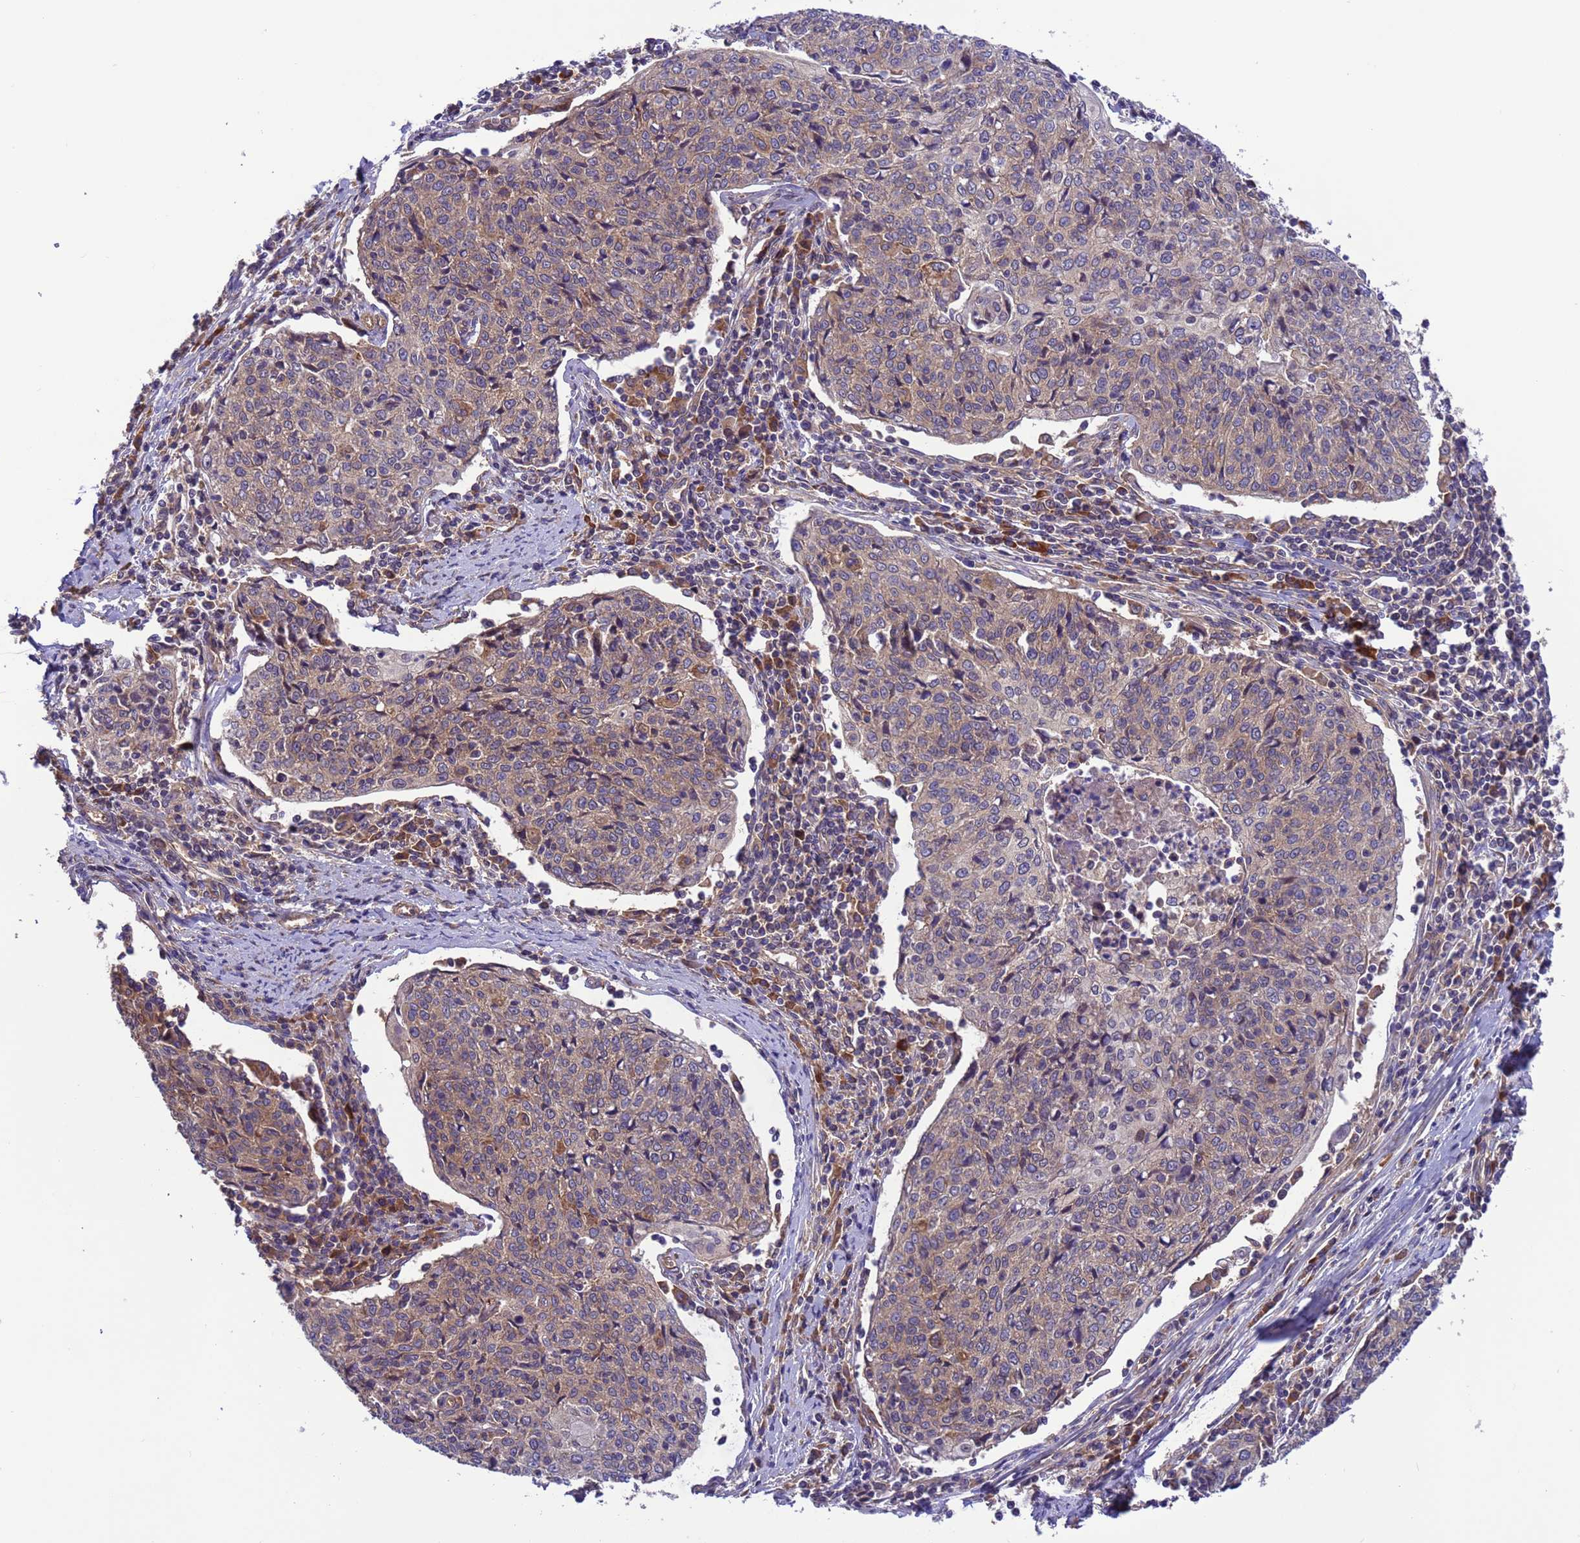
{"staining": {"intensity": "weak", "quantity": "<25%", "location": "cytoplasmic/membranous"}, "tissue": "cervical cancer", "cell_type": "Tumor cells", "image_type": "cancer", "snomed": [{"axis": "morphology", "description": "Squamous cell carcinoma, NOS"}, {"axis": "topography", "description": "Cervix"}], "caption": "Squamous cell carcinoma (cervical) stained for a protein using immunohistochemistry (IHC) shows no staining tumor cells.", "gene": "ARHGAP12", "patient": {"sex": "female", "age": 48}}